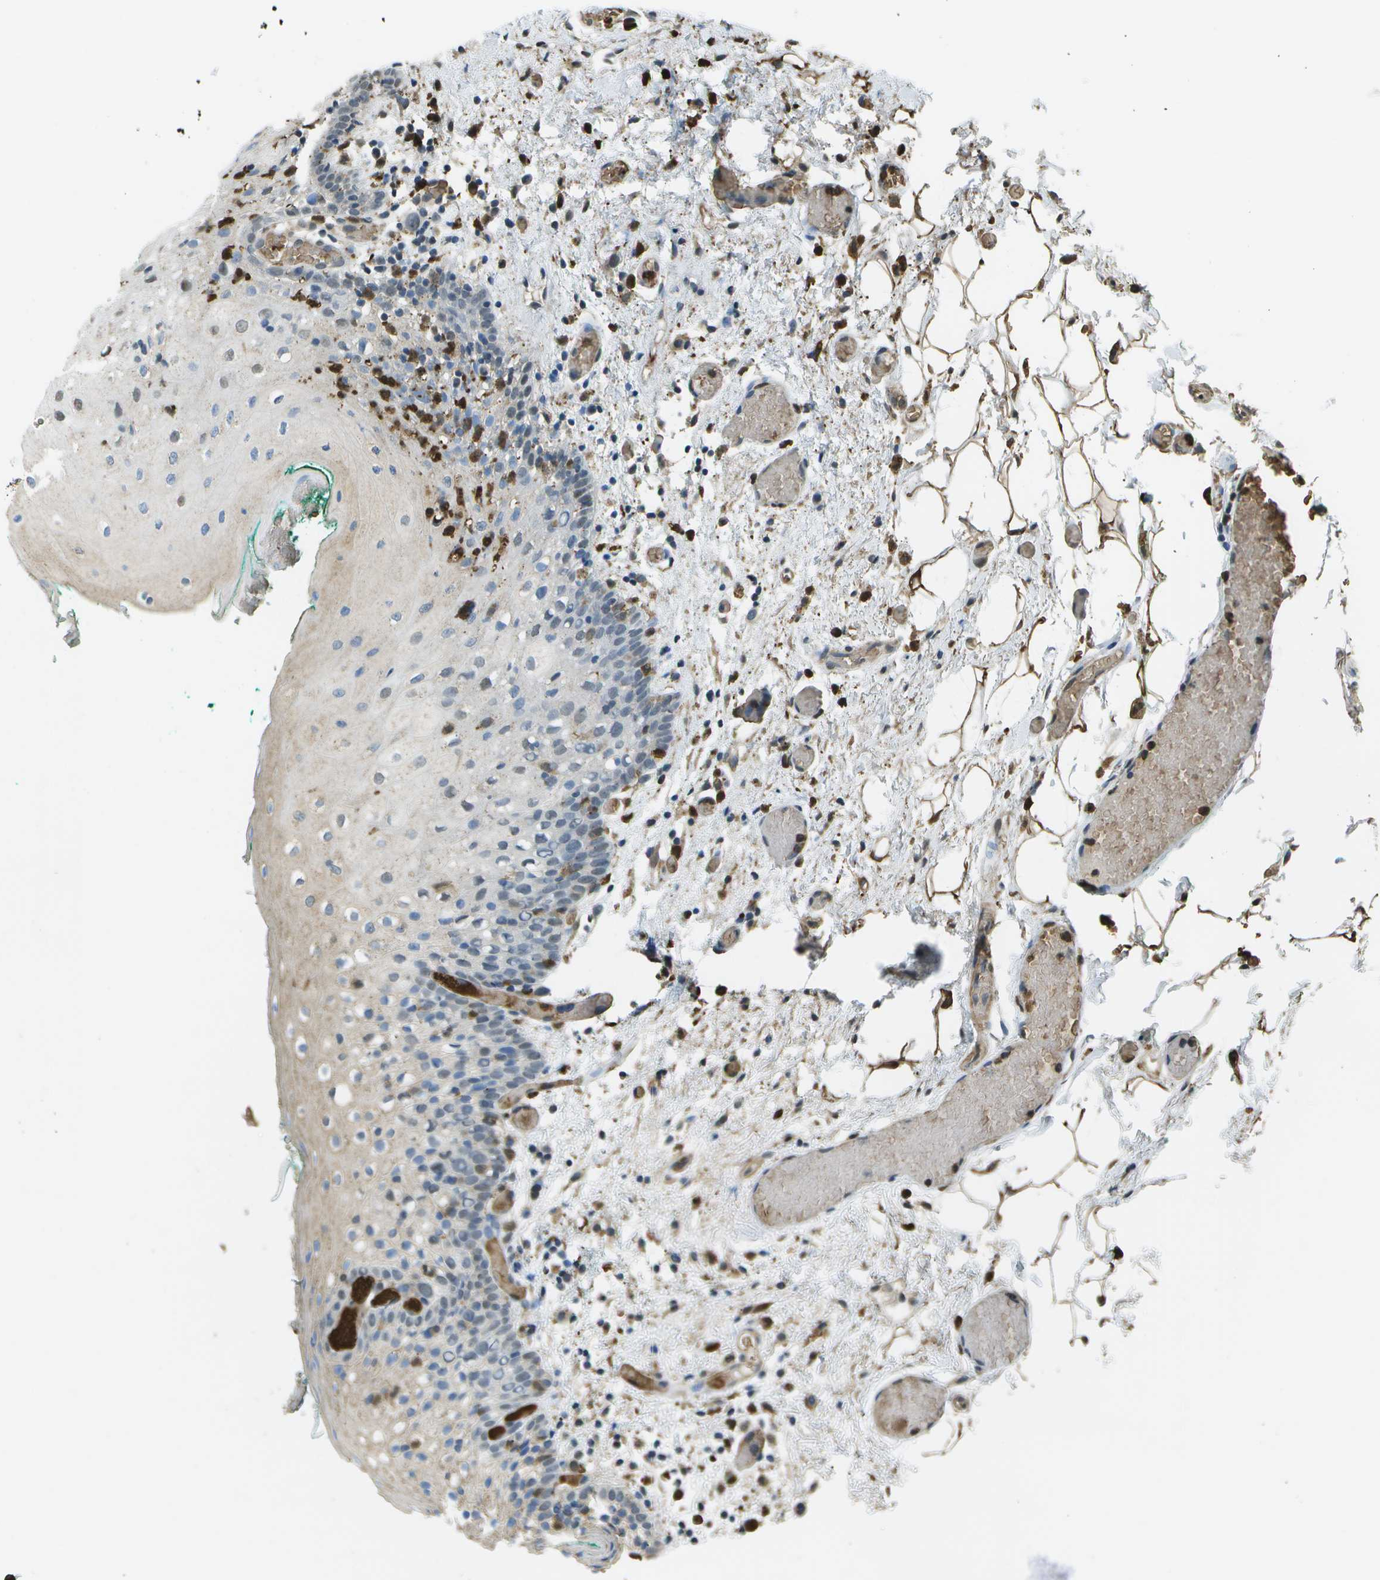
{"staining": {"intensity": "negative", "quantity": "none", "location": "none"}, "tissue": "oral mucosa", "cell_type": "Squamous epithelial cells", "image_type": "normal", "snomed": [{"axis": "morphology", "description": "Normal tissue, NOS"}, {"axis": "morphology", "description": "Squamous cell carcinoma, NOS"}, {"axis": "topography", "description": "Oral tissue"}, {"axis": "topography", "description": "Salivary gland"}, {"axis": "topography", "description": "Head-Neck"}], "caption": "High power microscopy micrograph of an immunohistochemistry micrograph of unremarkable oral mucosa, revealing no significant positivity in squamous epithelial cells. The staining was performed using DAB to visualize the protein expression in brown, while the nuclei were stained in blue with hematoxylin (Magnification: 20x).", "gene": "CACHD1", "patient": {"sex": "female", "age": 62}}